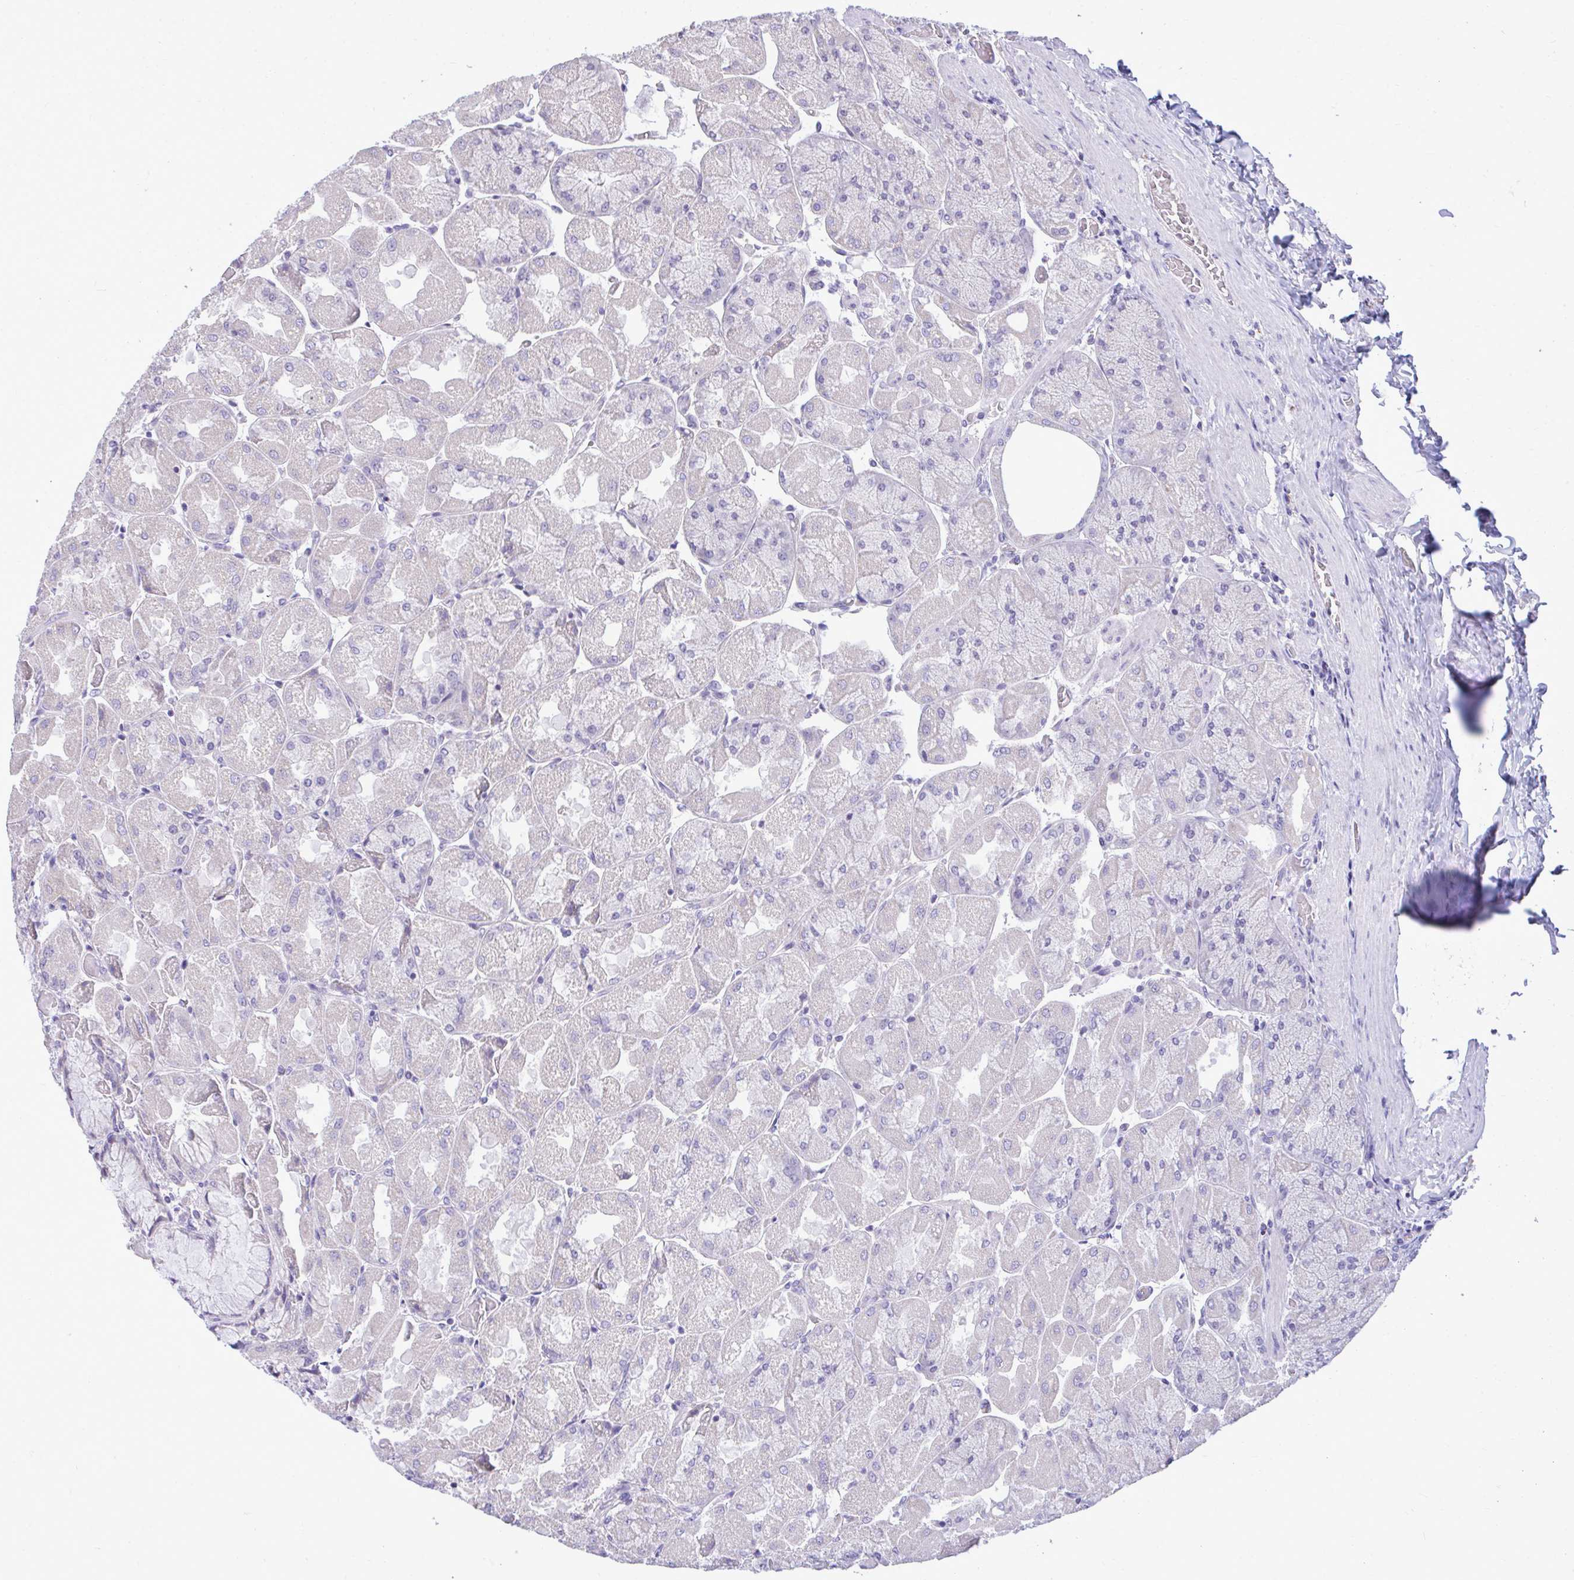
{"staining": {"intensity": "negative", "quantity": "none", "location": "none"}, "tissue": "stomach", "cell_type": "Glandular cells", "image_type": "normal", "snomed": [{"axis": "morphology", "description": "Normal tissue, NOS"}, {"axis": "topography", "description": "Stomach"}], "caption": "This is an immunohistochemistry (IHC) micrograph of unremarkable stomach. There is no positivity in glandular cells.", "gene": "PIGK", "patient": {"sex": "female", "age": 61}}